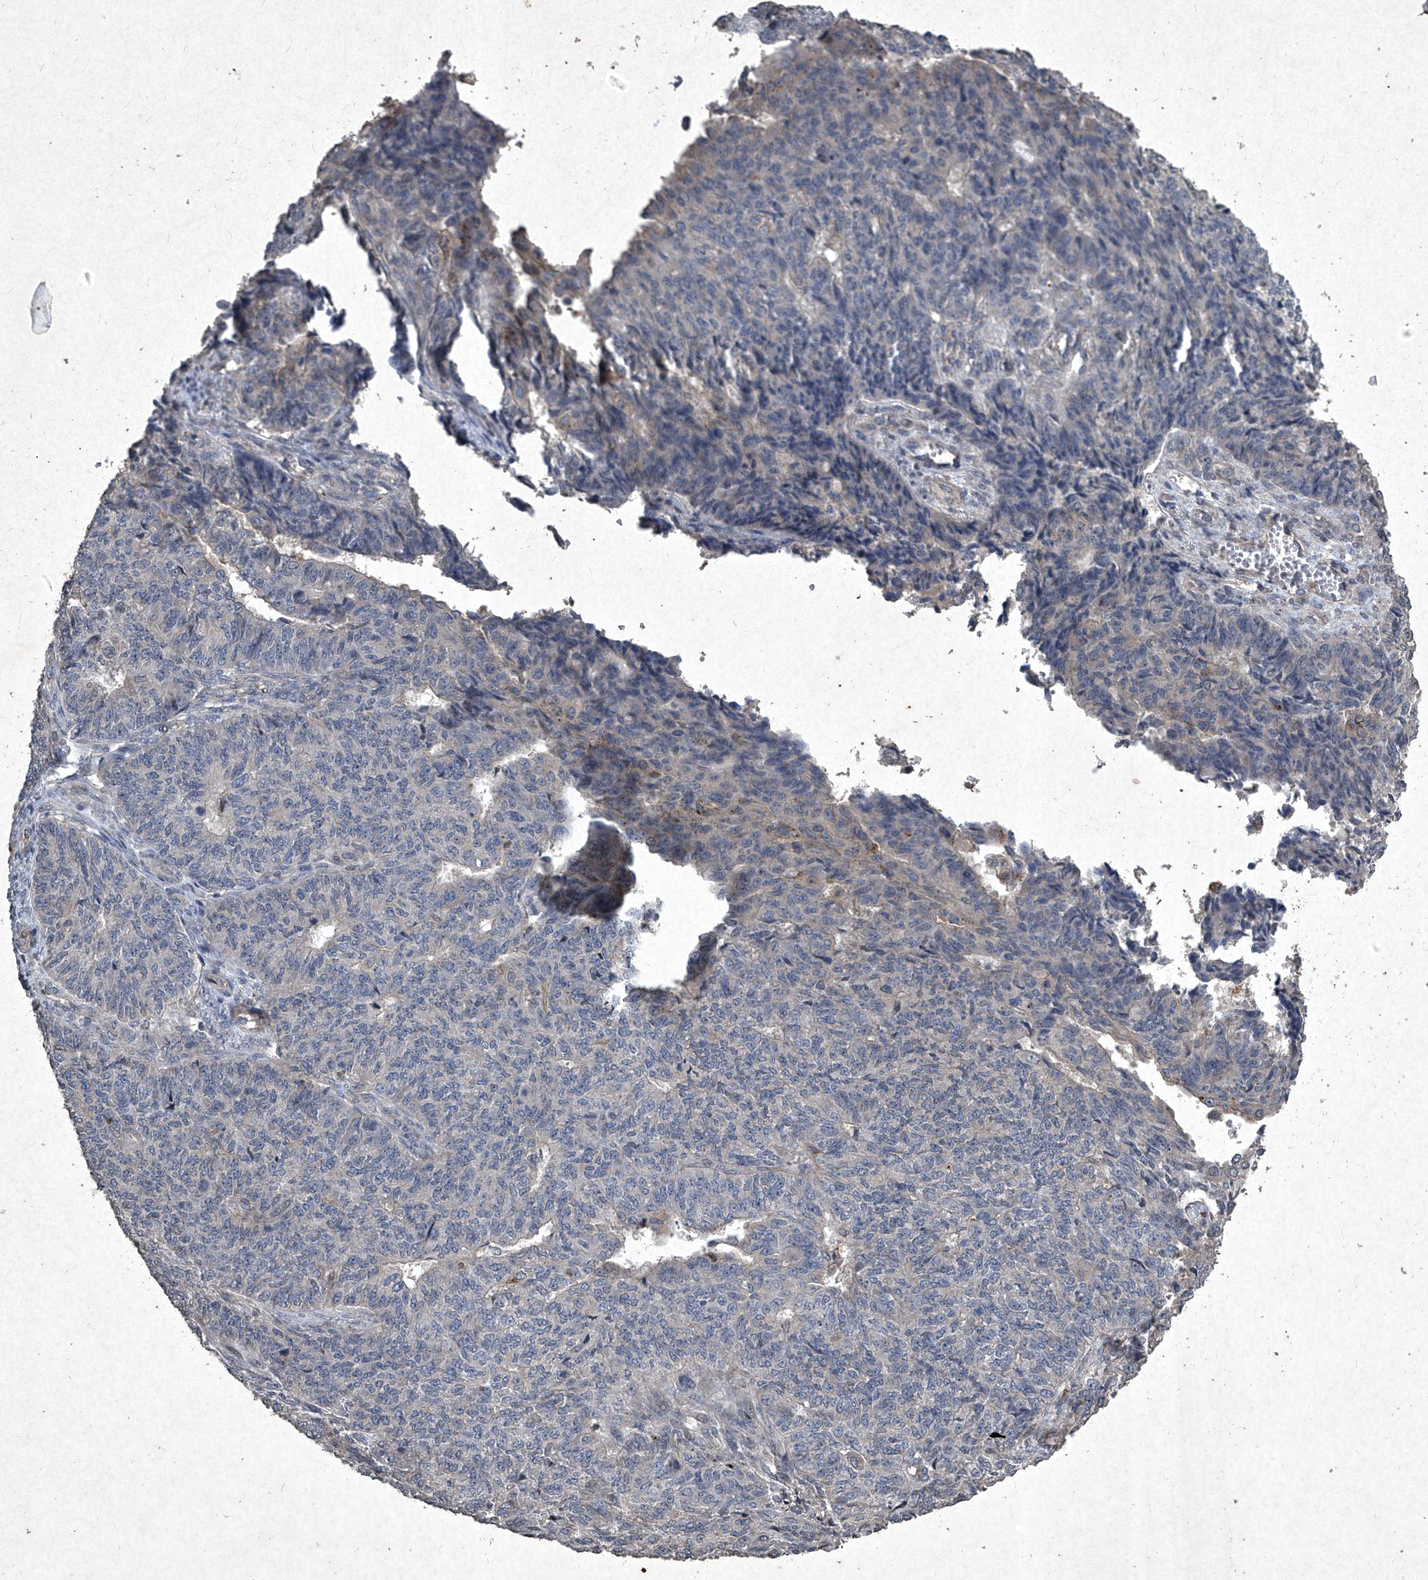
{"staining": {"intensity": "negative", "quantity": "none", "location": "none"}, "tissue": "endometrial cancer", "cell_type": "Tumor cells", "image_type": "cancer", "snomed": [{"axis": "morphology", "description": "Adenocarcinoma, NOS"}, {"axis": "topography", "description": "Endometrium"}], "caption": "This is an IHC histopathology image of endometrial cancer (adenocarcinoma). There is no staining in tumor cells.", "gene": "MED16", "patient": {"sex": "female", "age": 32}}